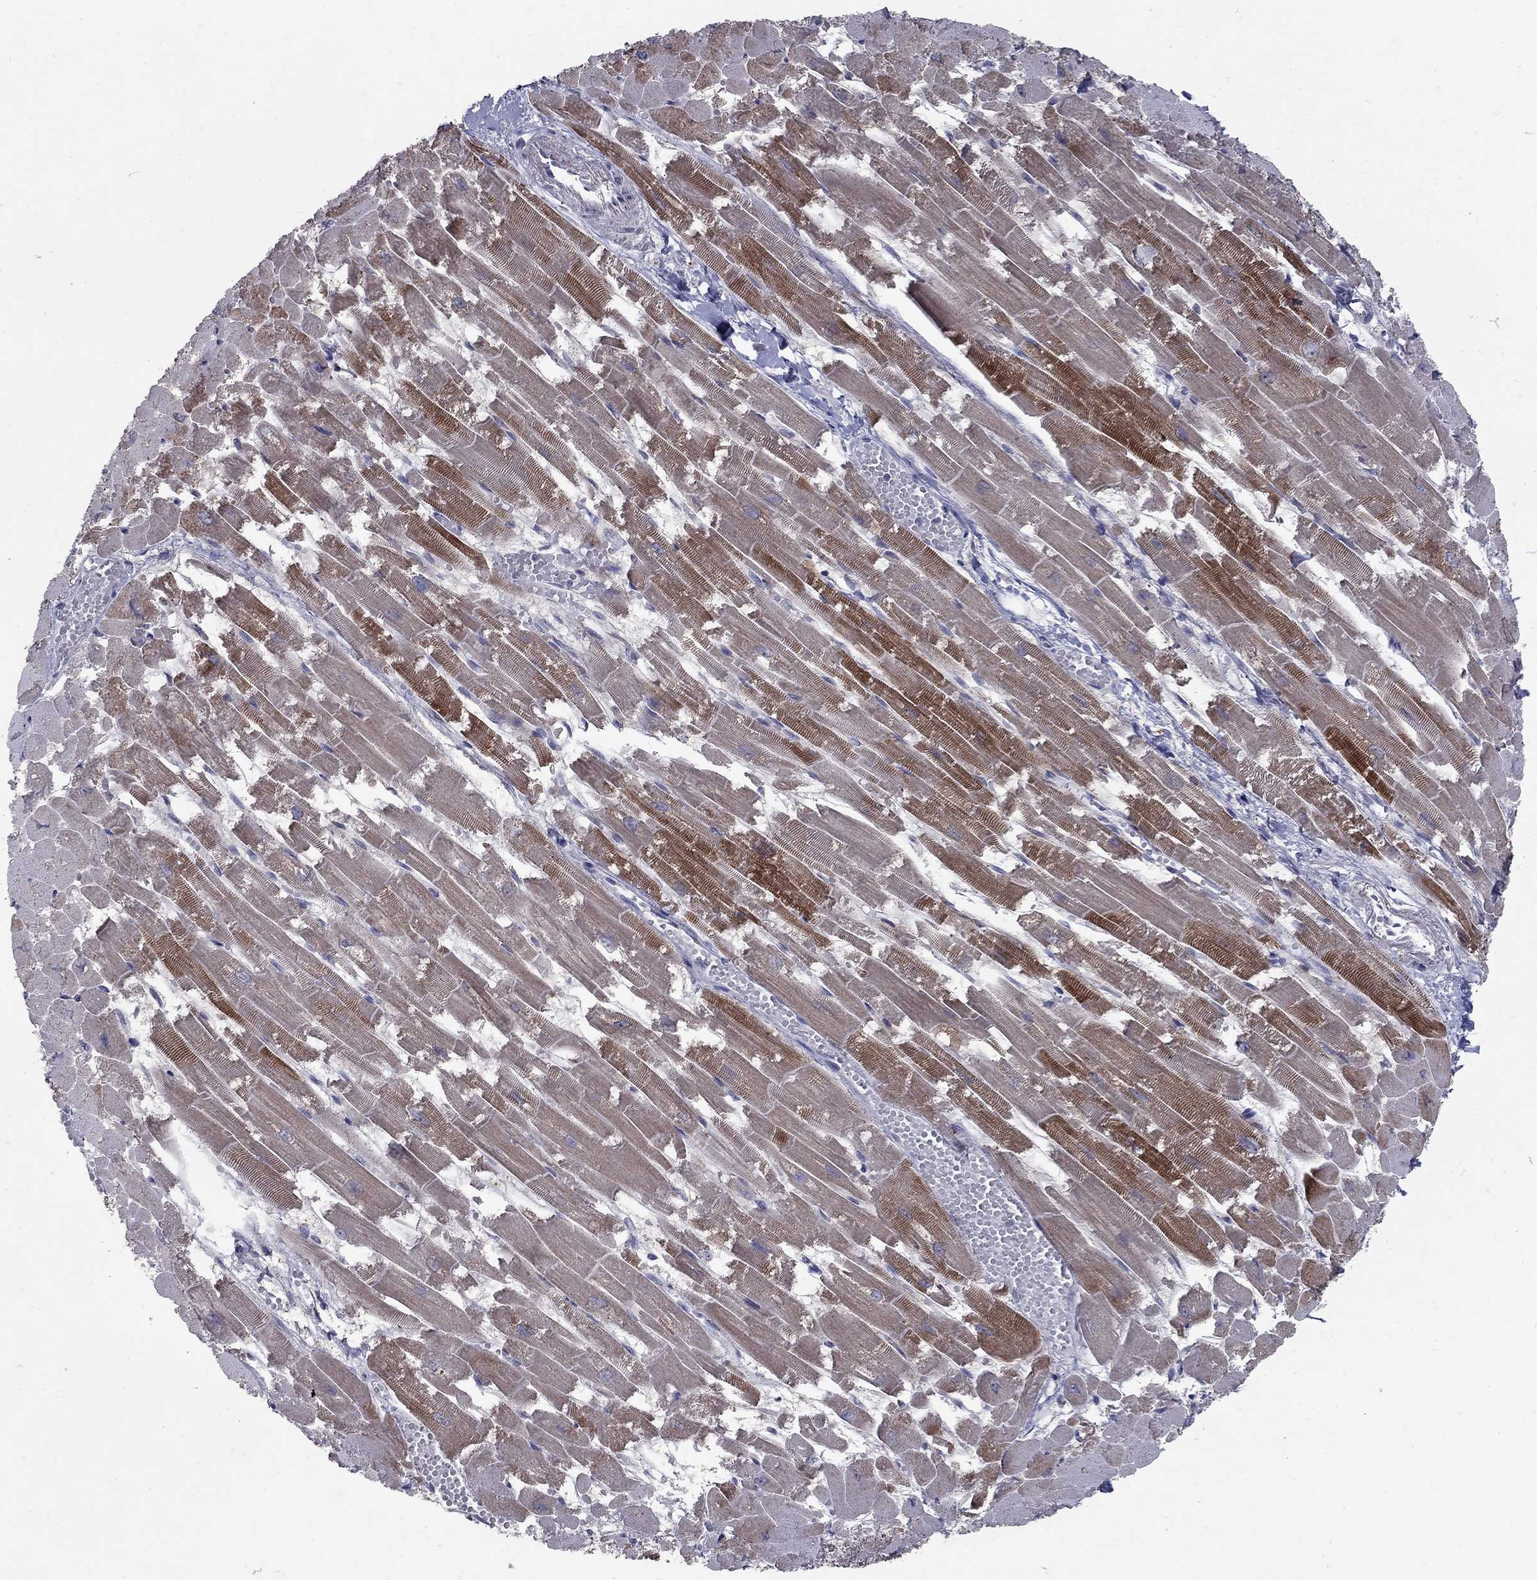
{"staining": {"intensity": "strong", "quantity": "<25%", "location": "cytoplasmic/membranous"}, "tissue": "heart muscle", "cell_type": "Cardiomyocytes", "image_type": "normal", "snomed": [{"axis": "morphology", "description": "Normal tissue, NOS"}, {"axis": "topography", "description": "Heart"}], "caption": "The photomicrograph shows staining of benign heart muscle, revealing strong cytoplasmic/membranous protein expression (brown color) within cardiomyocytes.", "gene": "KIAA0319L", "patient": {"sex": "female", "age": 52}}